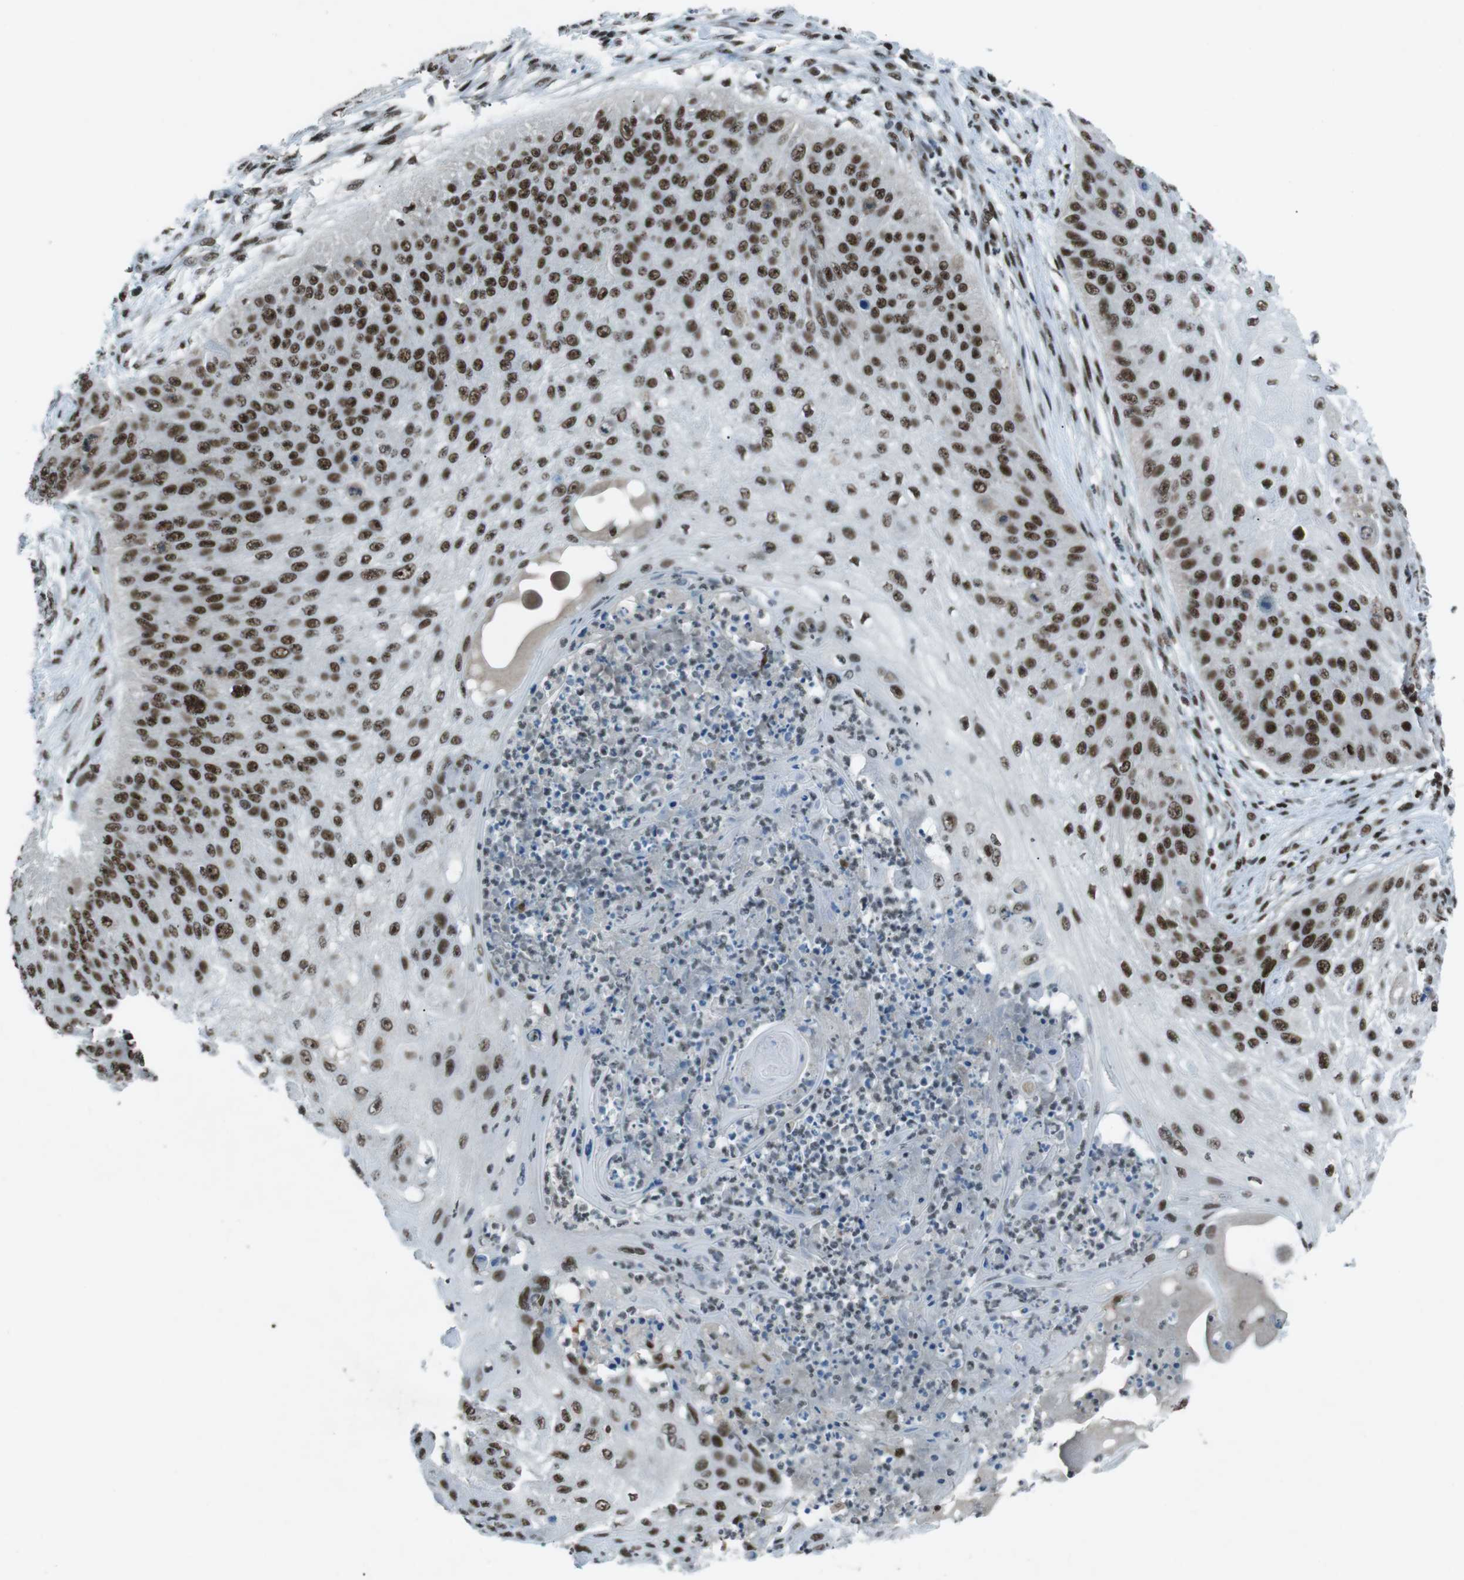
{"staining": {"intensity": "strong", "quantity": ">75%", "location": "nuclear"}, "tissue": "skin cancer", "cell_type": "Tumor cells", "image_type": "cancer", "snomed": [{"axis": "morphology", "description": "Squamous cell carcinoma, NOS"}, {"axis": "topography", "description": "Skin"}], "caption": "Immunohistochemistry (IHC) micrograph of squamous cell carcinoma (skin) stained for a protein (brown), which demonstrates high levels of strong nuclear expression in about >75% of tumor cells.", "gene": "TAF1", "patient": {"sex": "female", "age": 80}}